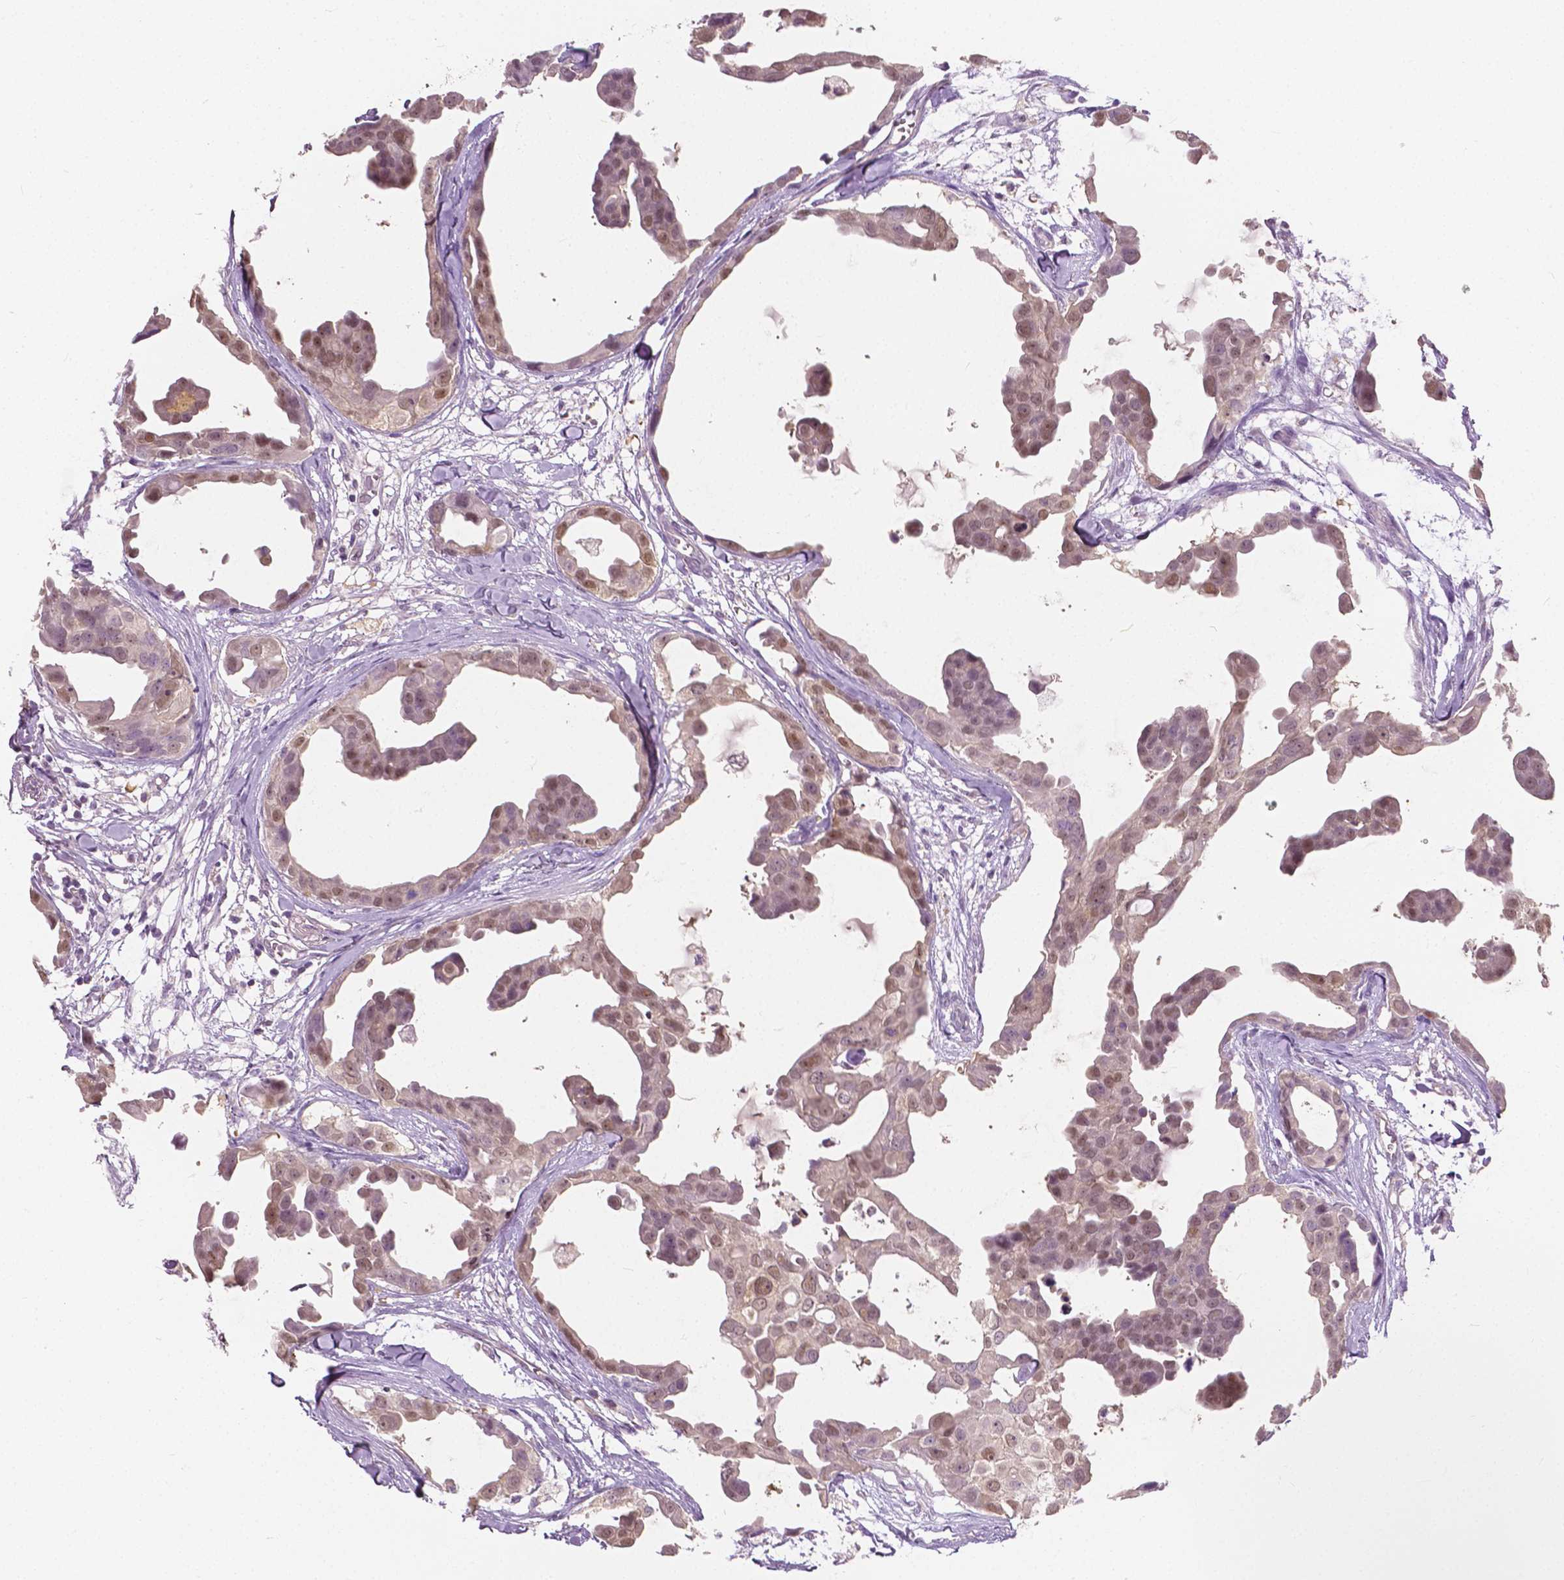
{"staining": {"intensity": "weak", "quantity": "25%-75%", "location": "cytoplasmic/membranous,nuclear"}, "tissue": "breast cancer", "cell_type": "Tumor cells", "image_type": "cancer", "snomed": [{"axis": "morphology", "description": "Duct carcinoma"}, {"axis": "topography", "description": "Breast"}], "caption": "About 25%-75% of tumor cells in breast cancer demonstrate weak cytoplasmic/membranous and nuclear protein expression as visualized by brown immunohistochemical staining.", "gene": "TKFC", "patient": {"sex": "female", "age": 38}}